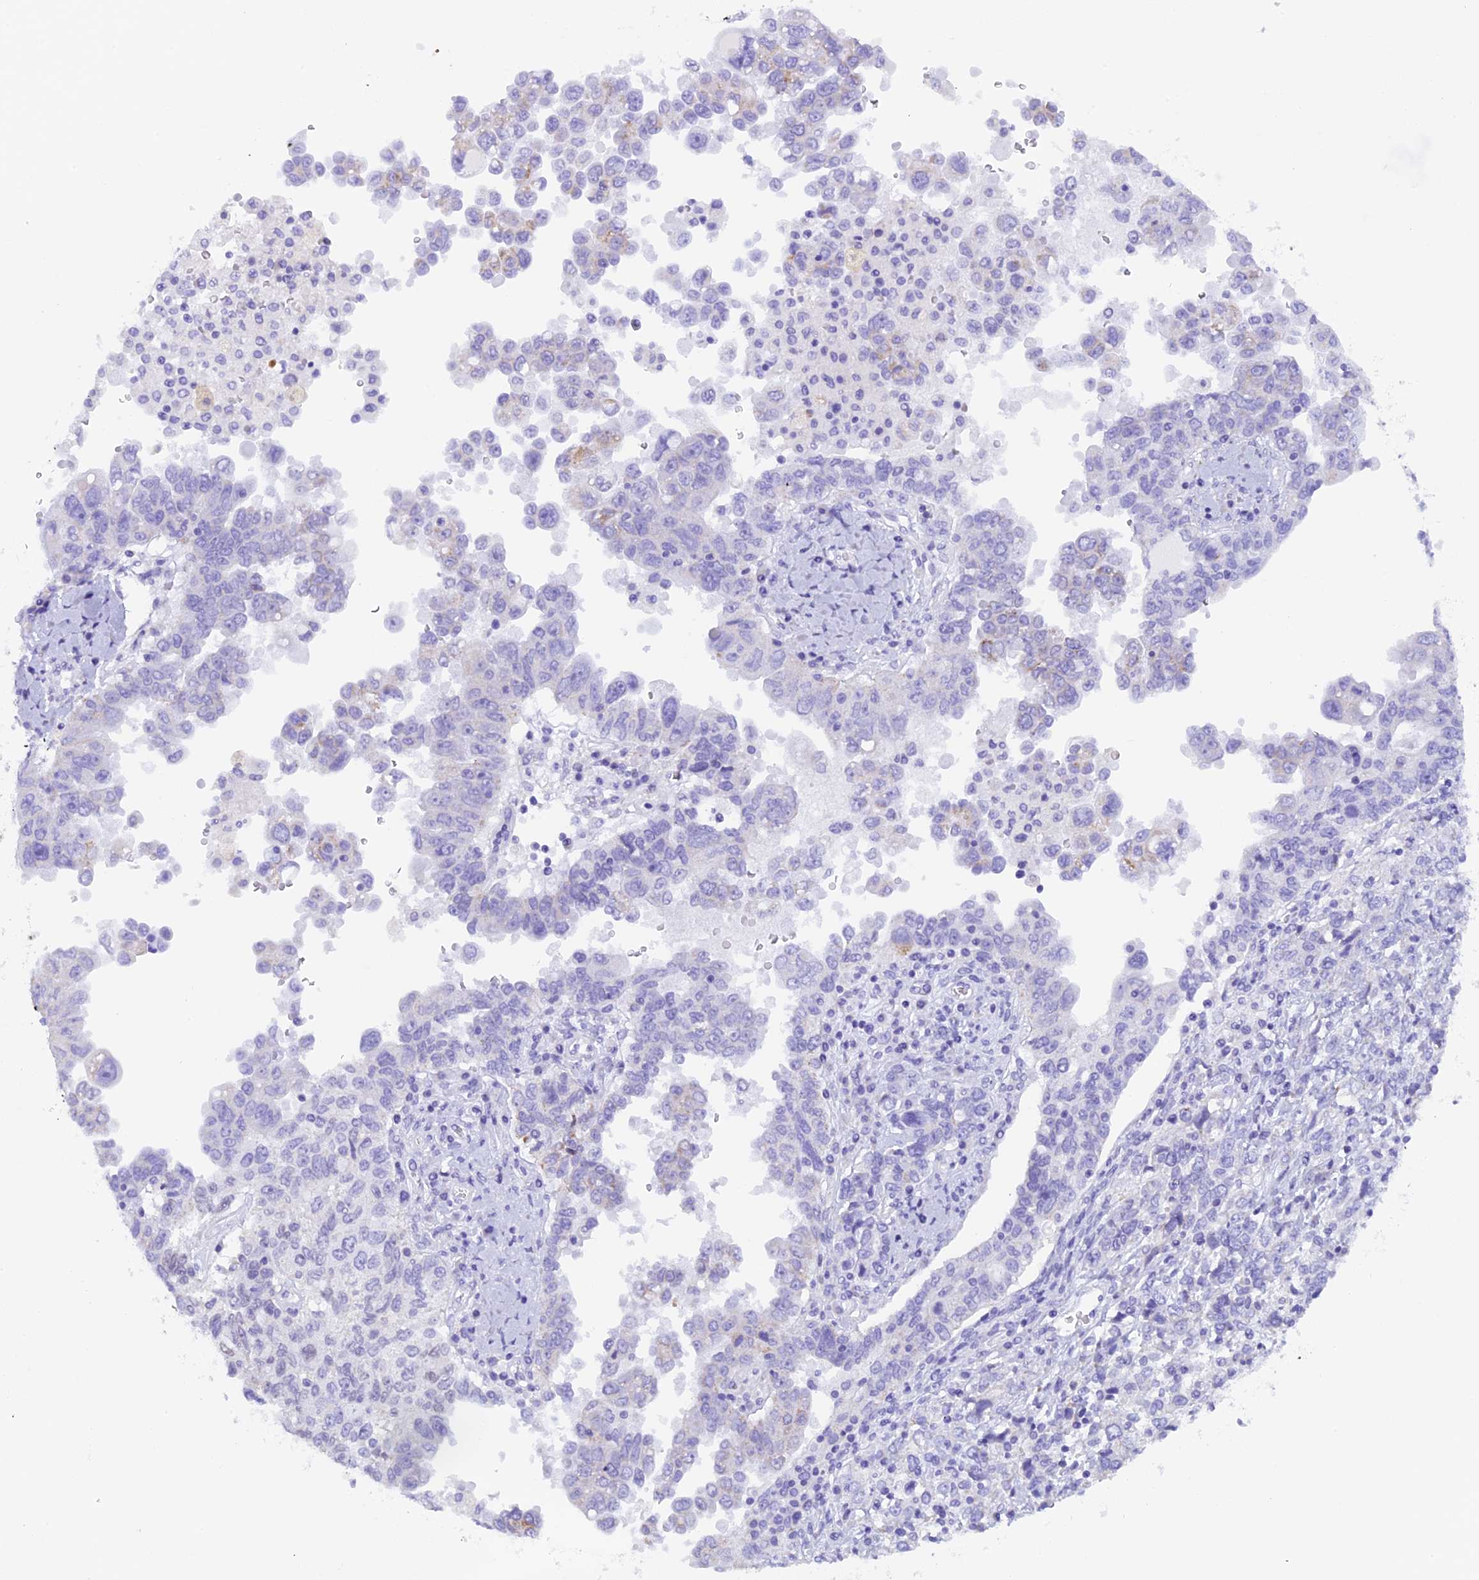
{"staining": {"intensity": "negative", "quantity": "none", "location": "none"}, "tissue": "ovarian cancer", "cell_type": "Tumor cells", "image_type": "cancer", "snomed": [{"axis": "morphology", "description": "Carcinoma, endometroid"}, {"axis": "topography", "description": "Ovary"}], "caption": "IHC histopathology image of neoplastic tissue: endometroid carcinoma (ovarian) stained with DAB (3,3'-diaminobenzidine) exhibits no significant protein staining in tumor cells.", "gene": "RTTN", "patient": {"sex": "female", "age": 62}}